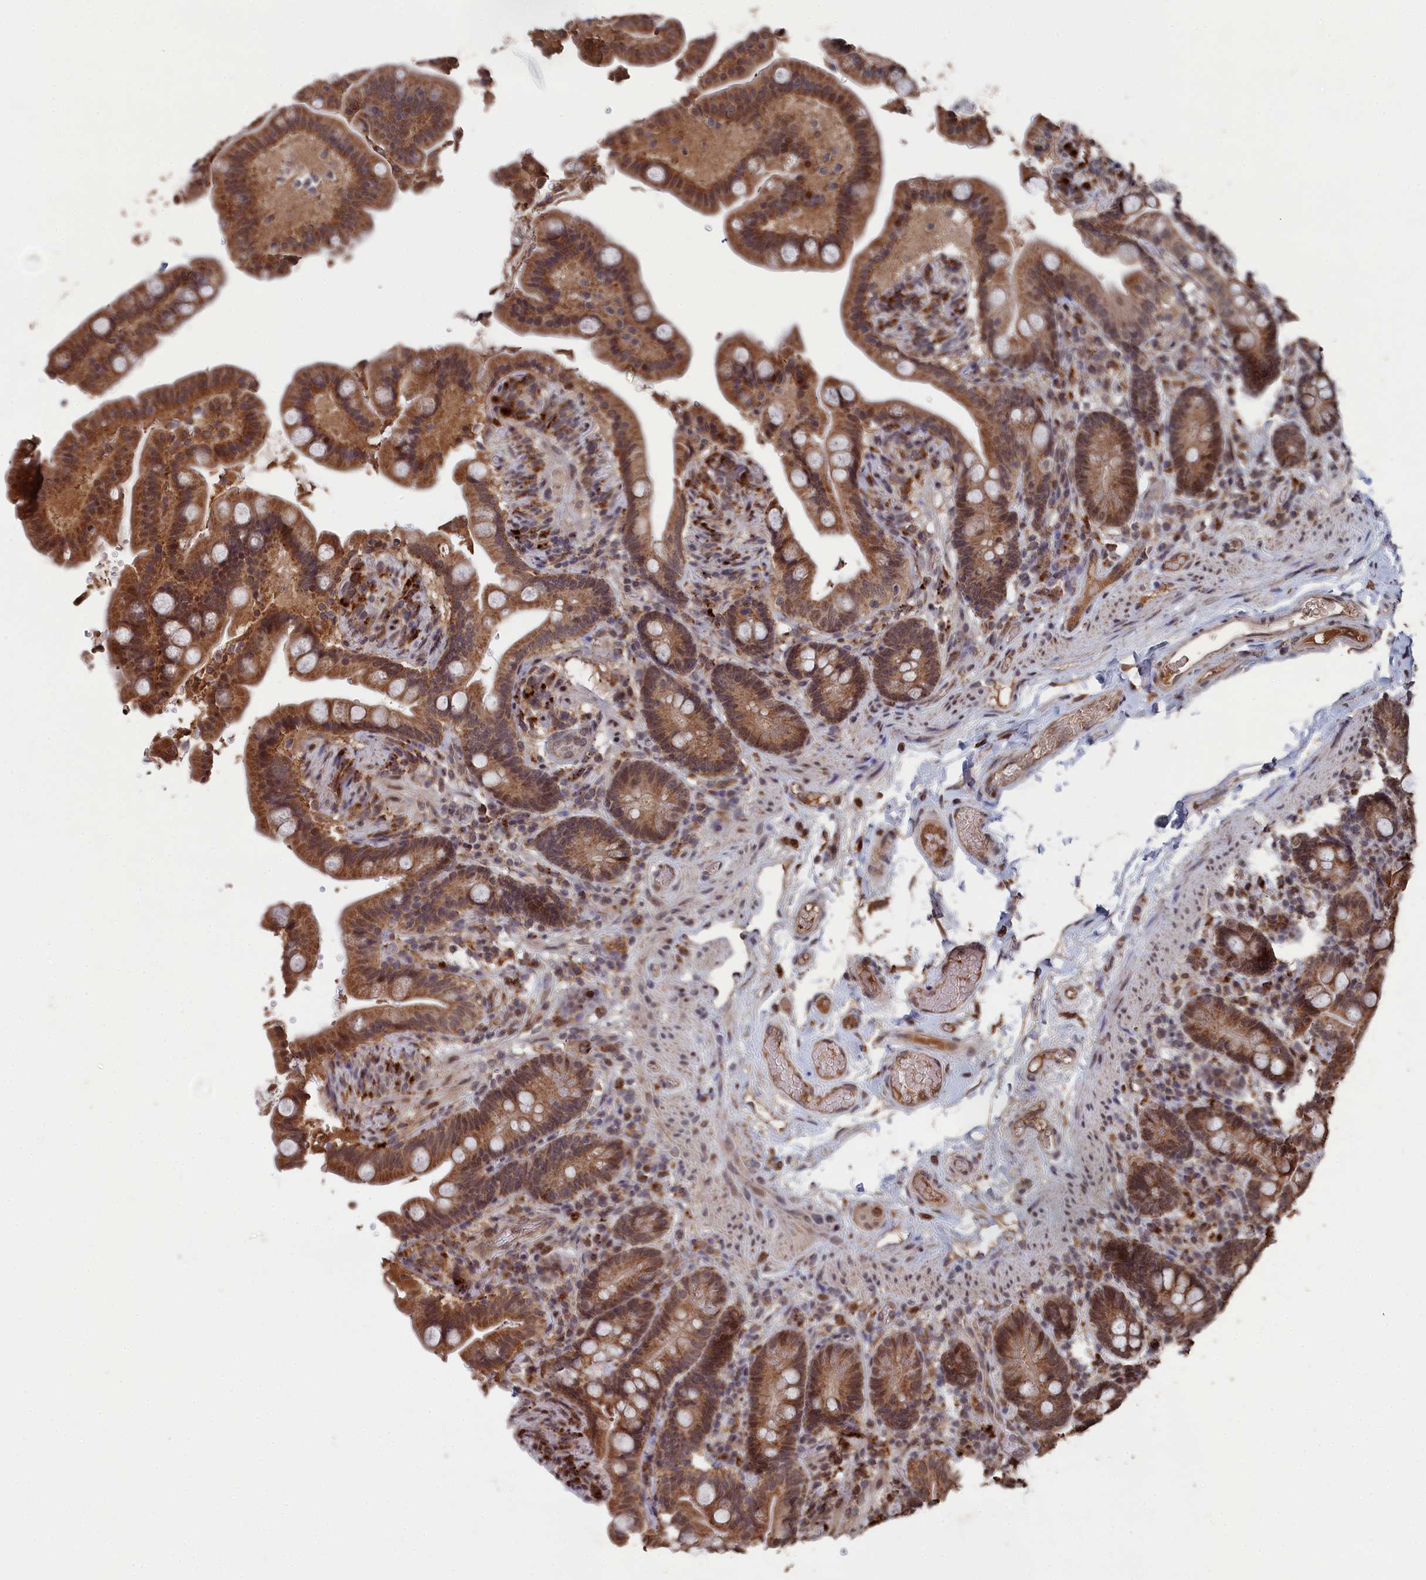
{"staining": {"intensity": "weak", "quantity": "25%-75%", "location": "cytoplasmic/membranous"}, "tissue": "colon", "cell_type": "Endothelial cells", "image_type": "normal", "snomed": [{"axis": "morphology", "description": "Normal tissue, NOS"}, {"axis": "topography", "description": "Smooth muscle"}, {"axis": "topography", "description": "Colon"}], "caption": "A low amount of weak cytoplasmic/membranous staining is identified in approximately 25%-75% of endothelial cells in normal colon. The staining is performed using DAB (3,3'-diaminobenzidine) brown chromogen to label protein expression. The nuclei are counter-stained blue using hematoxylin.", "gene": "CEACAM21", "patient": {"sex": "male", "age": 73}}